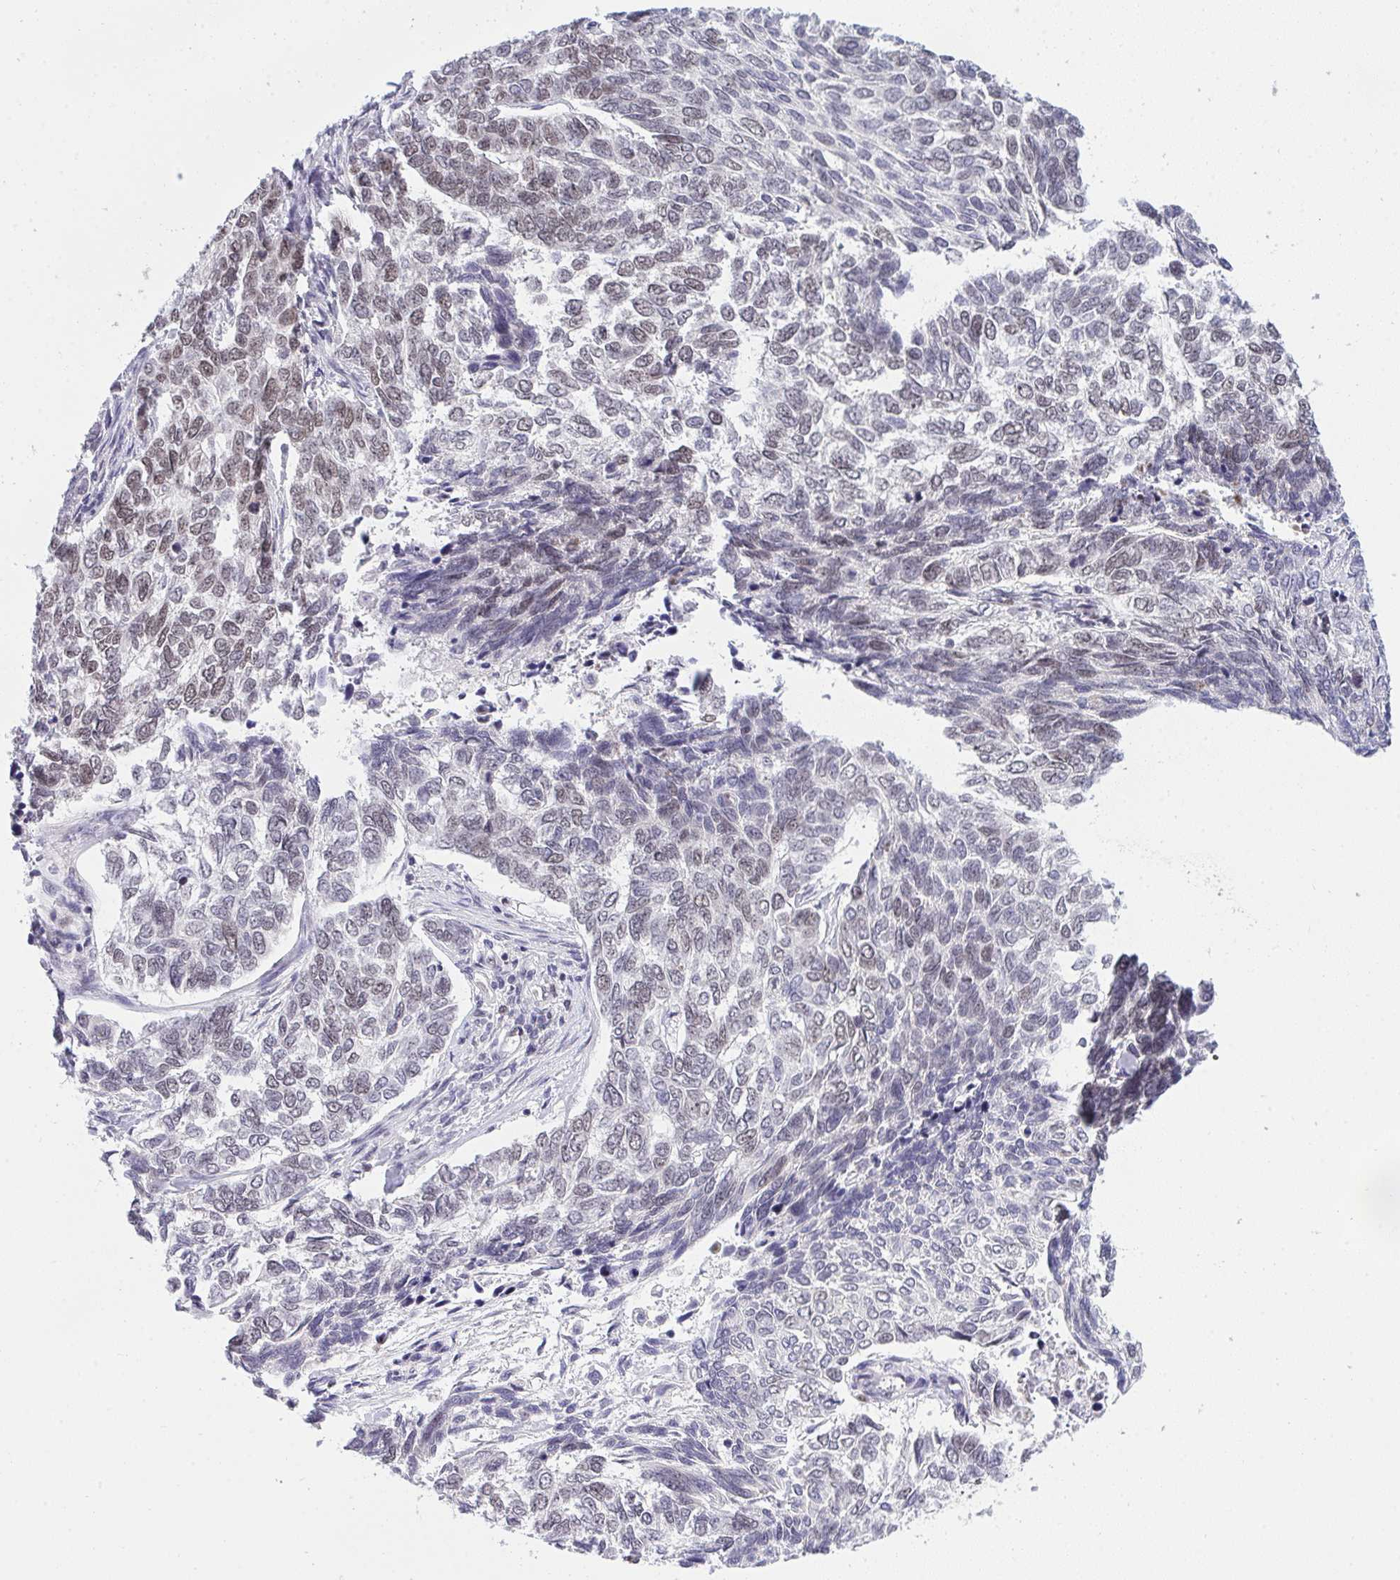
{"staining": {"intensity": "weak", "quantity": "<25%", "location": "nuclear"}, "tissue": "skin cancer", "cell_type": "Tumor cells", "image_type": "cancer", "snomed": [{"axis": "morphology", "description": "Basal cell carcinoma"}, {"axis": "topography", "description": "Skin"}], "caption": "High power microscopy histopathology image of an immunohistochemistry photomicrograph of skin cancer (basal cell carcinoma), revealing no significant staining in tumor cells. (DAB IHC, high magnification).", "gene": "RFC4", "patient": {"sex": "female", "age": 65}}